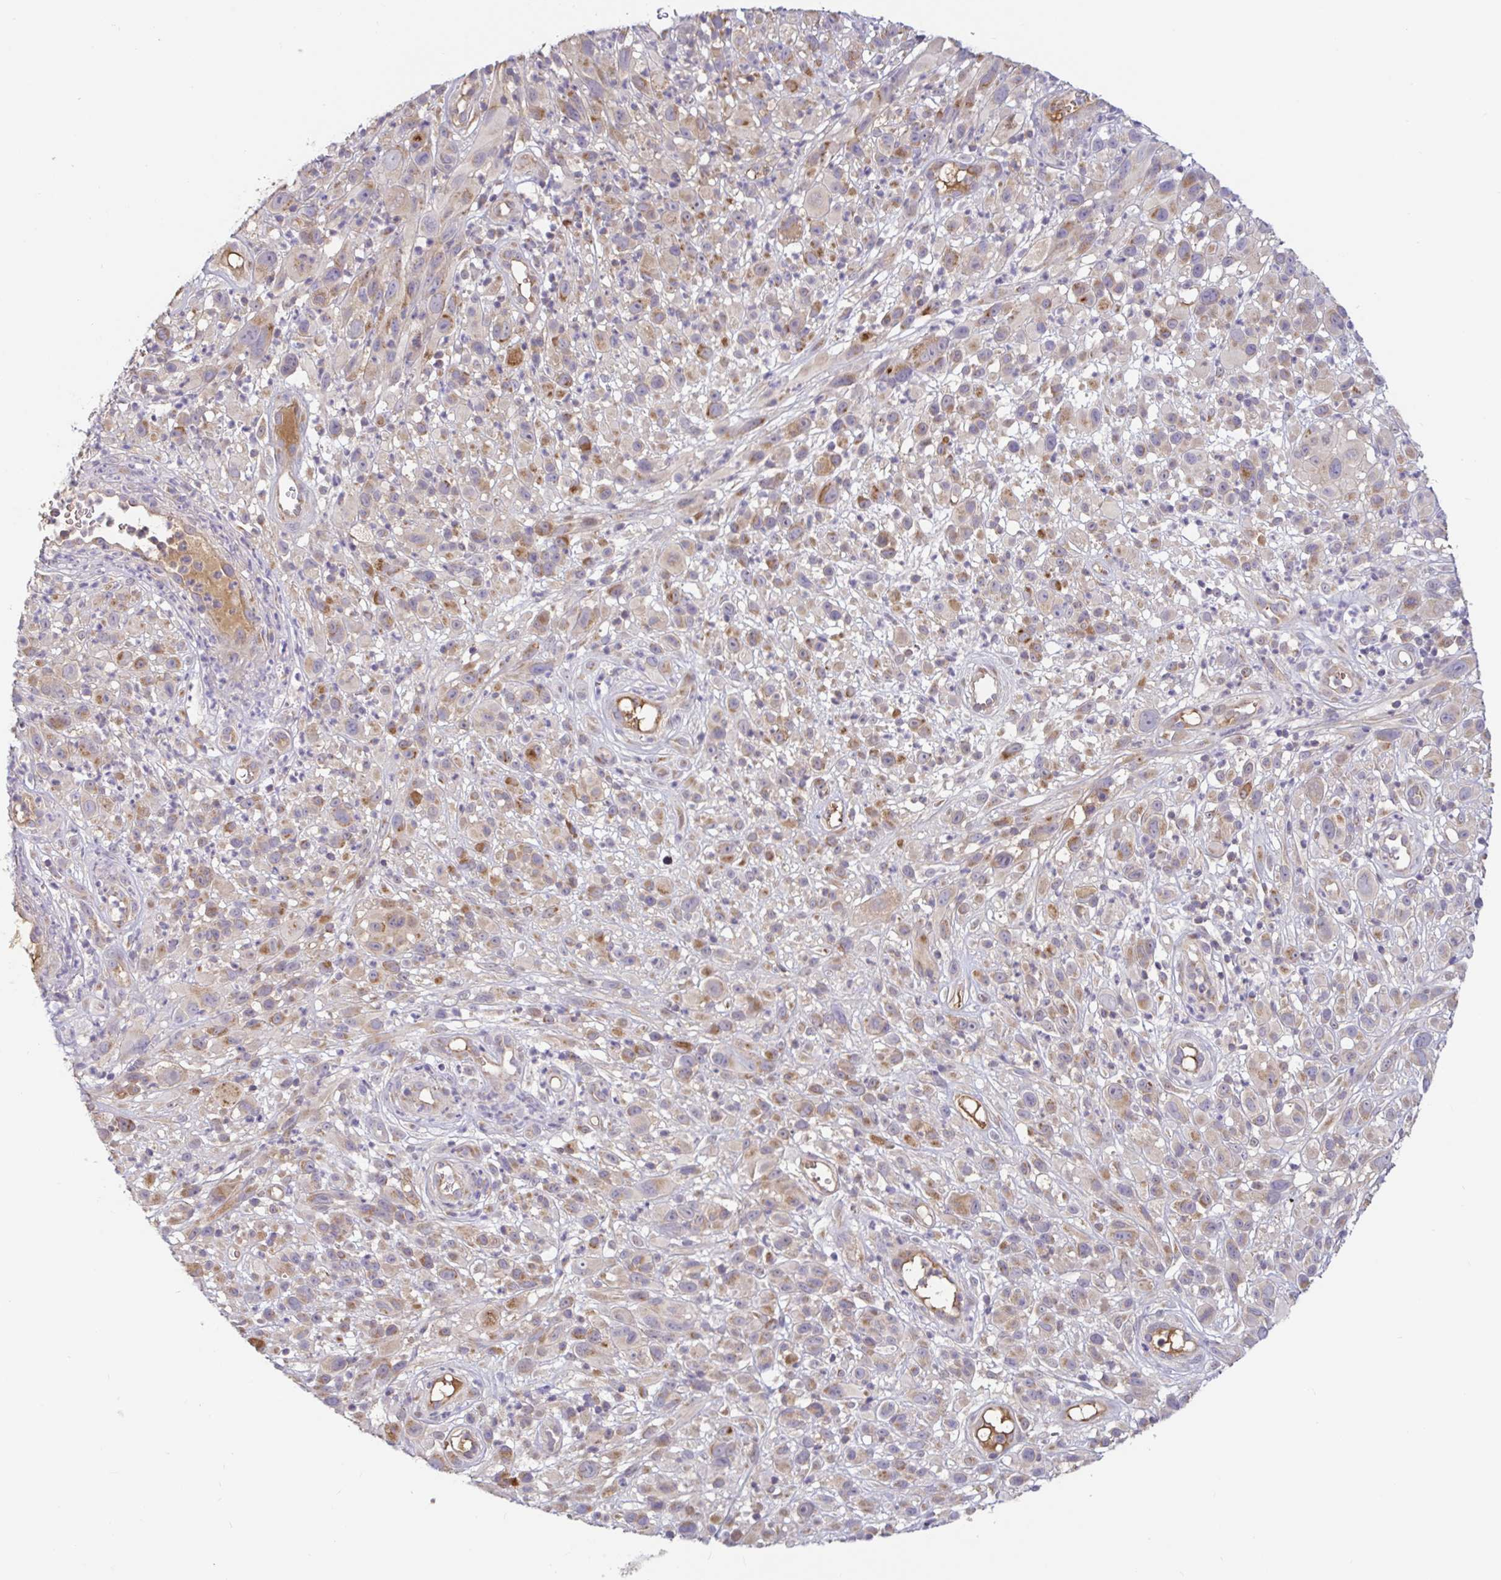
{"staining": {"intensity": "weak", "quantity": "25%-75%", "location": "cytoplasmic/membranous"}, "tissue": "melanoma", "cell_type": "Tumor cells", "image_type": "cancer", "snomed": [{"axis": "morphology", "description": "Malignant melanoma, NOS"}, {"axis": "topography", "description": "Skin"}], "caption": "An image of malignant melanoma stained for a protein exhibits weak cytoplasmic/membranous brown staining in tumor cells.", "gene": "LARP1", "patient": {"sex": "male", "age": 68}}